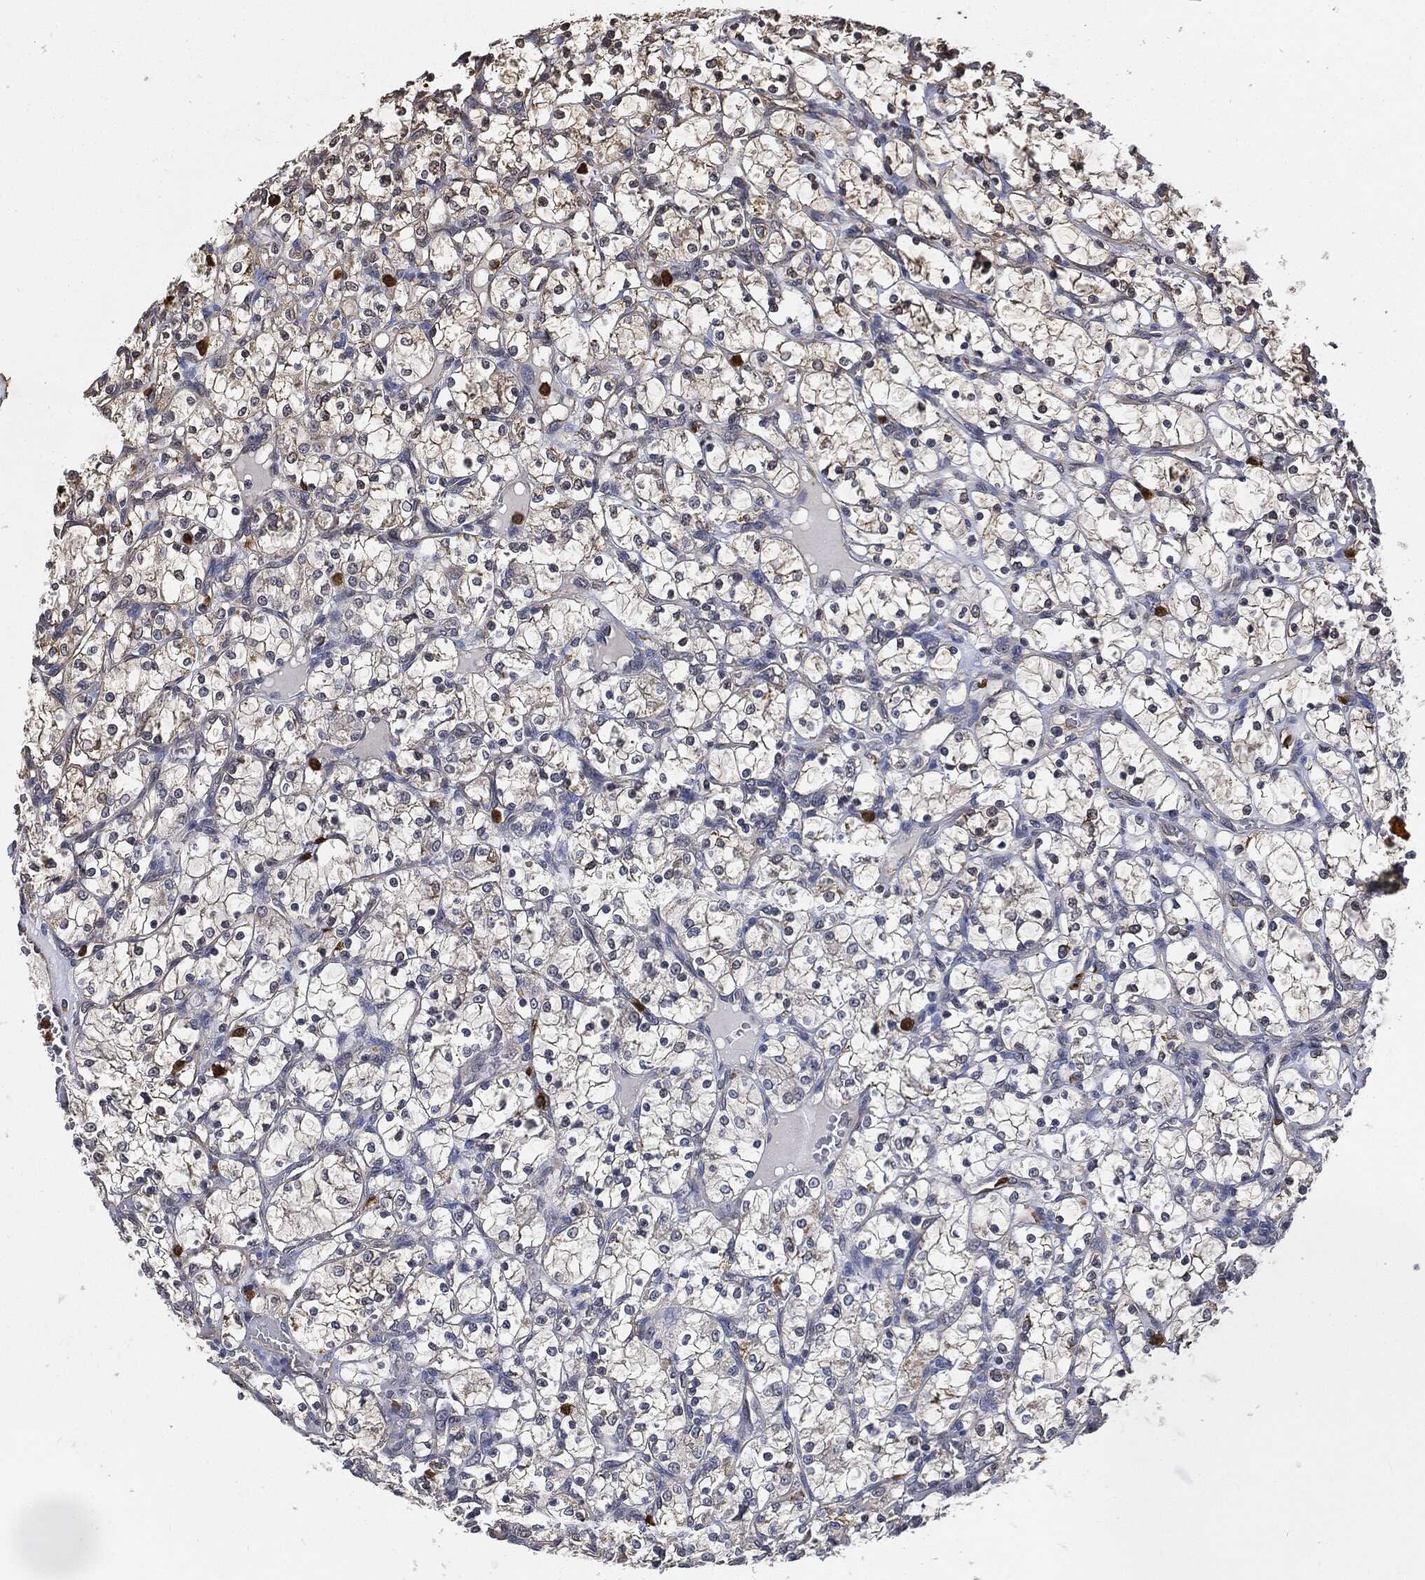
{"staining": {"intensity": "weak", "quantity": "<25%", "location": "cytoplasmic/membranous"}, "tissue": "renal cancer", "cell_type": "Tumor cells", "image_type": "cancer", "snomed": [{"axis": "morphology", "description": "Adenocarcinoma, NOS"}, {"axis": "topography", "description": "Kidney"}], "caption": "Immunohistochemical staining of human renal adenocarcinoma reveals no significant staining in tumor cells.", "gene": "S100A9", "patient": {"sex": "female", "age": 69}}